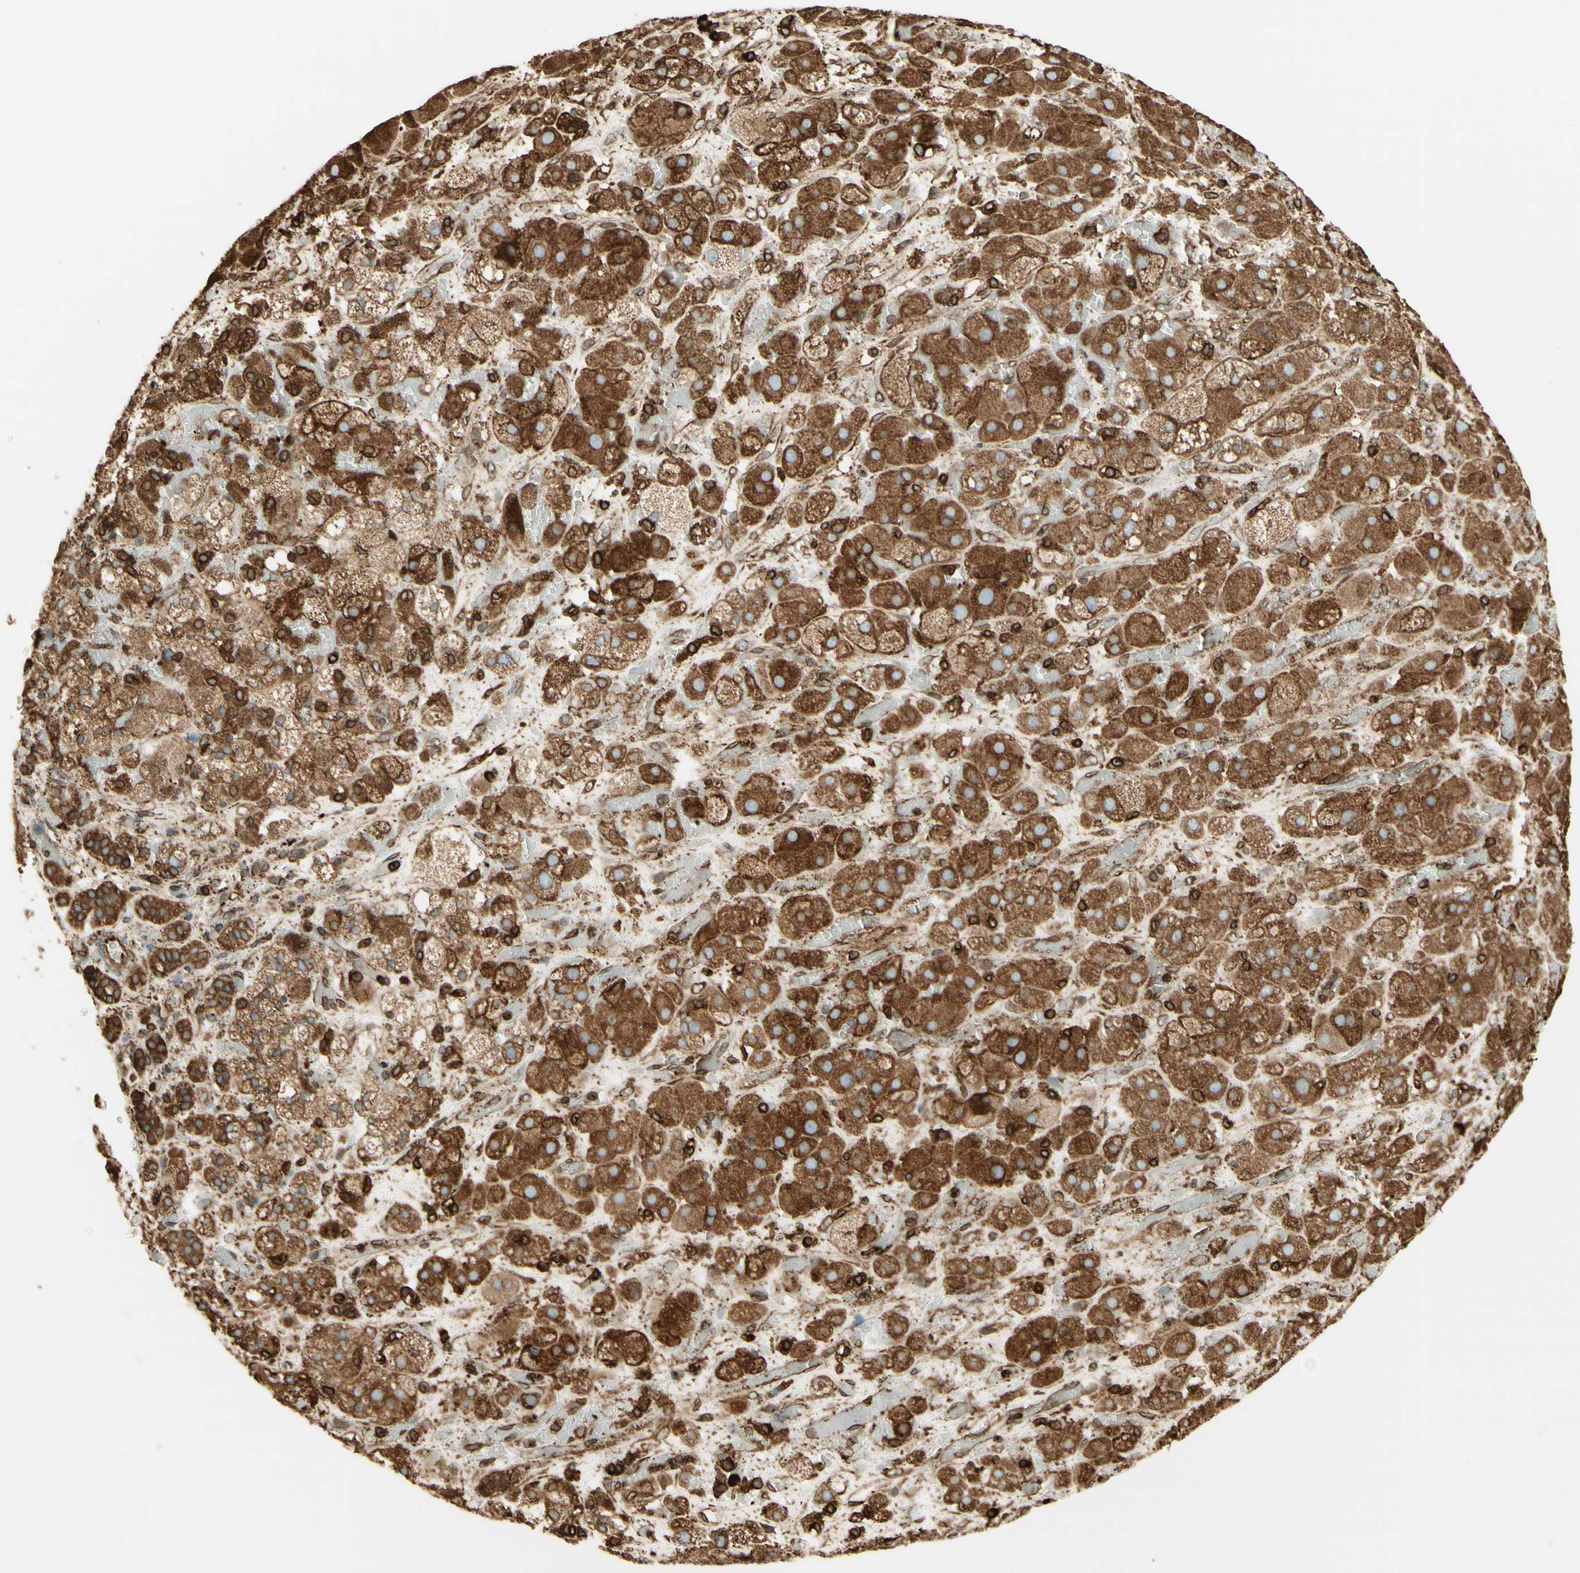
{"staining": {"intensity": "moderate", "quantity": ">75%", "location": "cytoplasmic/membranous"}, "tissue": "adrenal gland", "cell_type": "Glandular cells", "image_type": "normal", "snomed": [{"axis": "morphology", "description": "Normal tissue, NOS"}, {"axis": "topography", "description": "Adrenal gland"}], "caption": "Immunohistochemistry (IHC) photomicrograph of normal adrenal gland stained for a protein (brown), which reveals medium levels of moderate cytoplasmic/membranous positivity in approximately >75% of glandular cells.", "gene": "CANX", "patient": {"sex": "female", "age": 47}}